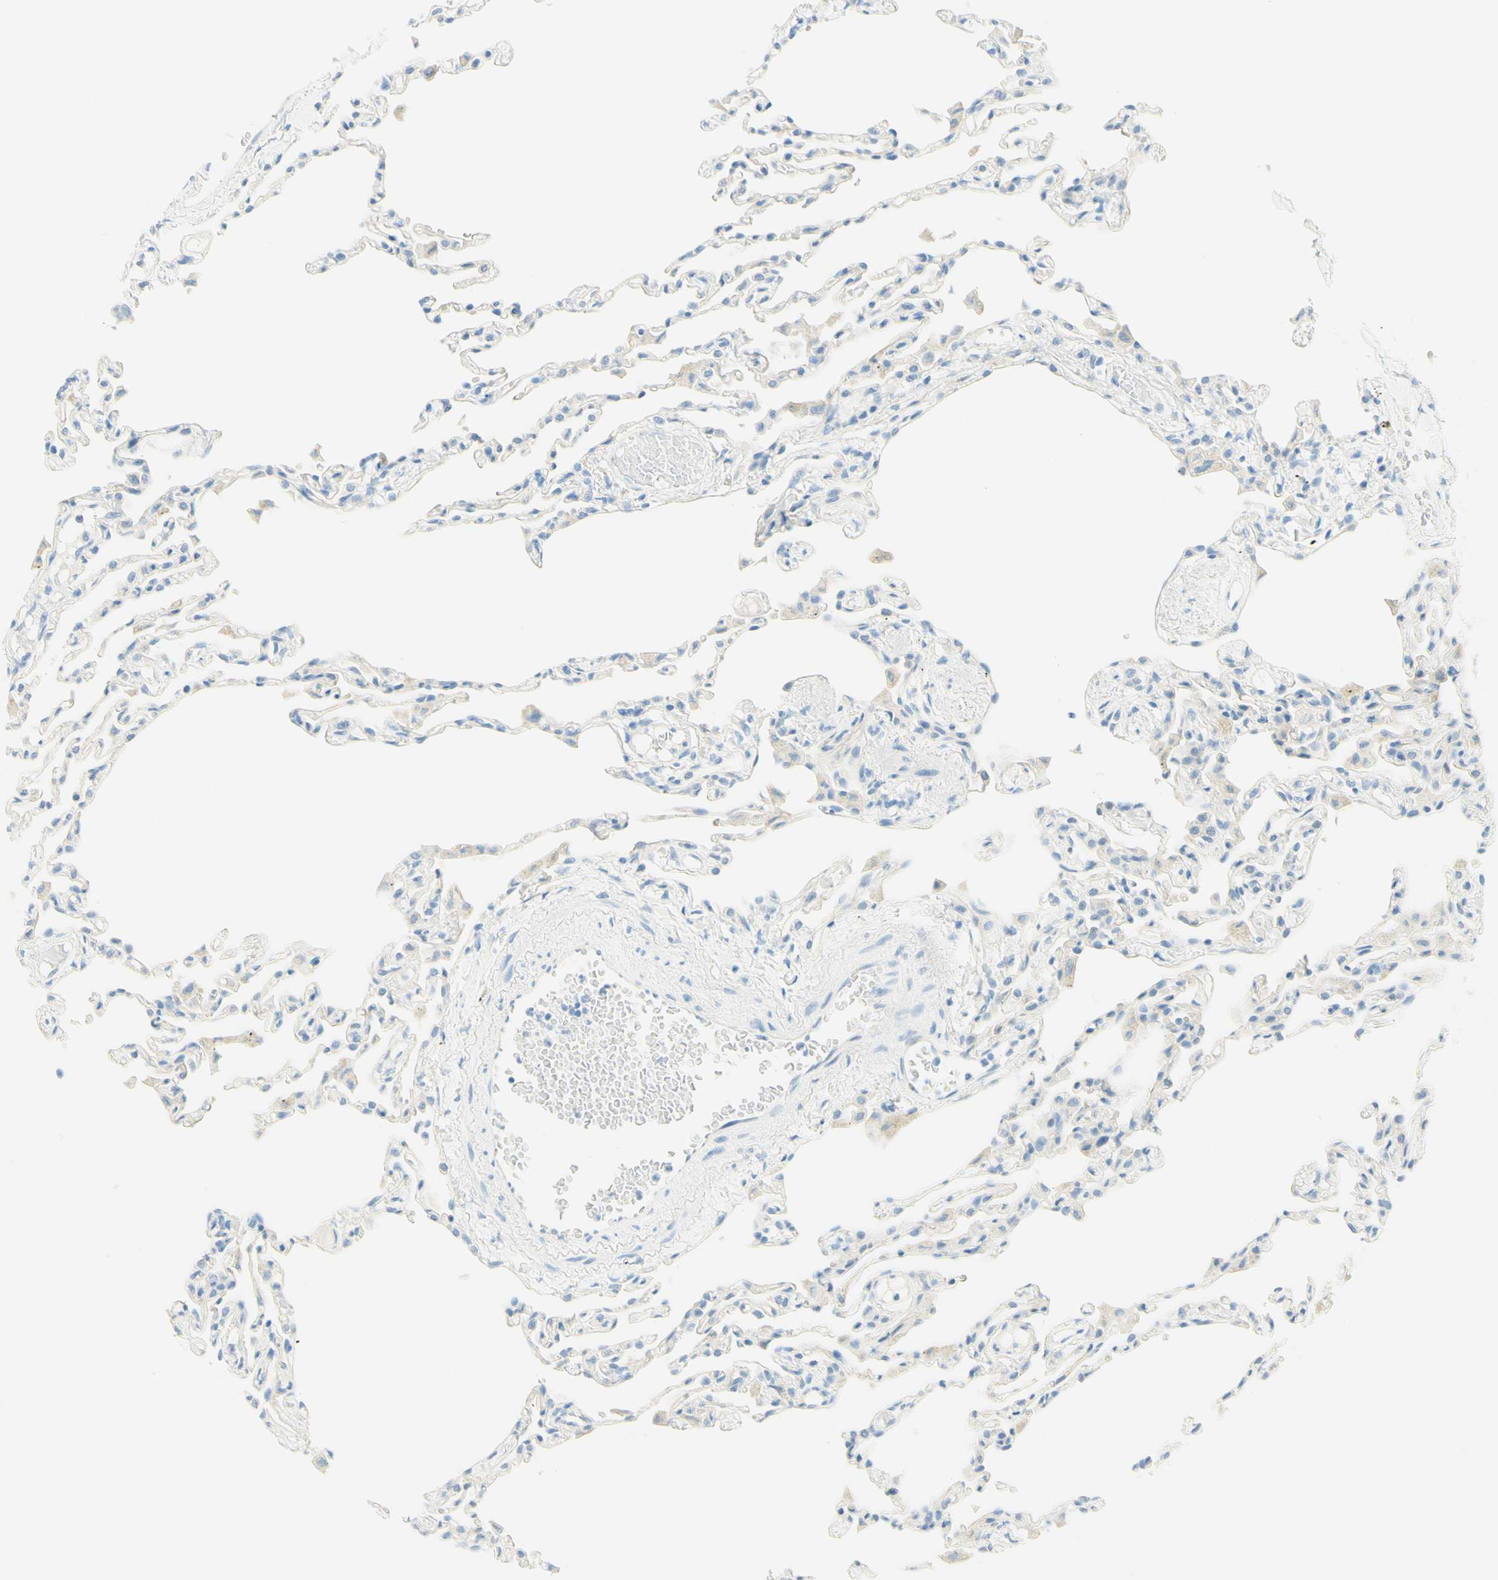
{"staining": {"intensity": "negative", "quantity": "none", "location": "none"}, "tissue": "lung", "cell_type": "Alveolar cells", "image_type": "normal", "snomed": [{"axis": "morphology", "description": "Normal tissue, NOS"}, {"axis": "topography", "description": "Lung"}], "caption": "Immunohistochemistry (IHC) photomicrograph of benign lung stained for a protein (brown), which demonstrates no expression in alveolar cells. (DAB (3,3'-diaminobenzidine) immunohistochemistry (IHC) with hematoxylin counter stain).", "gene": "TMEM132D", "patient": {"sex": "female", "age": 49}}